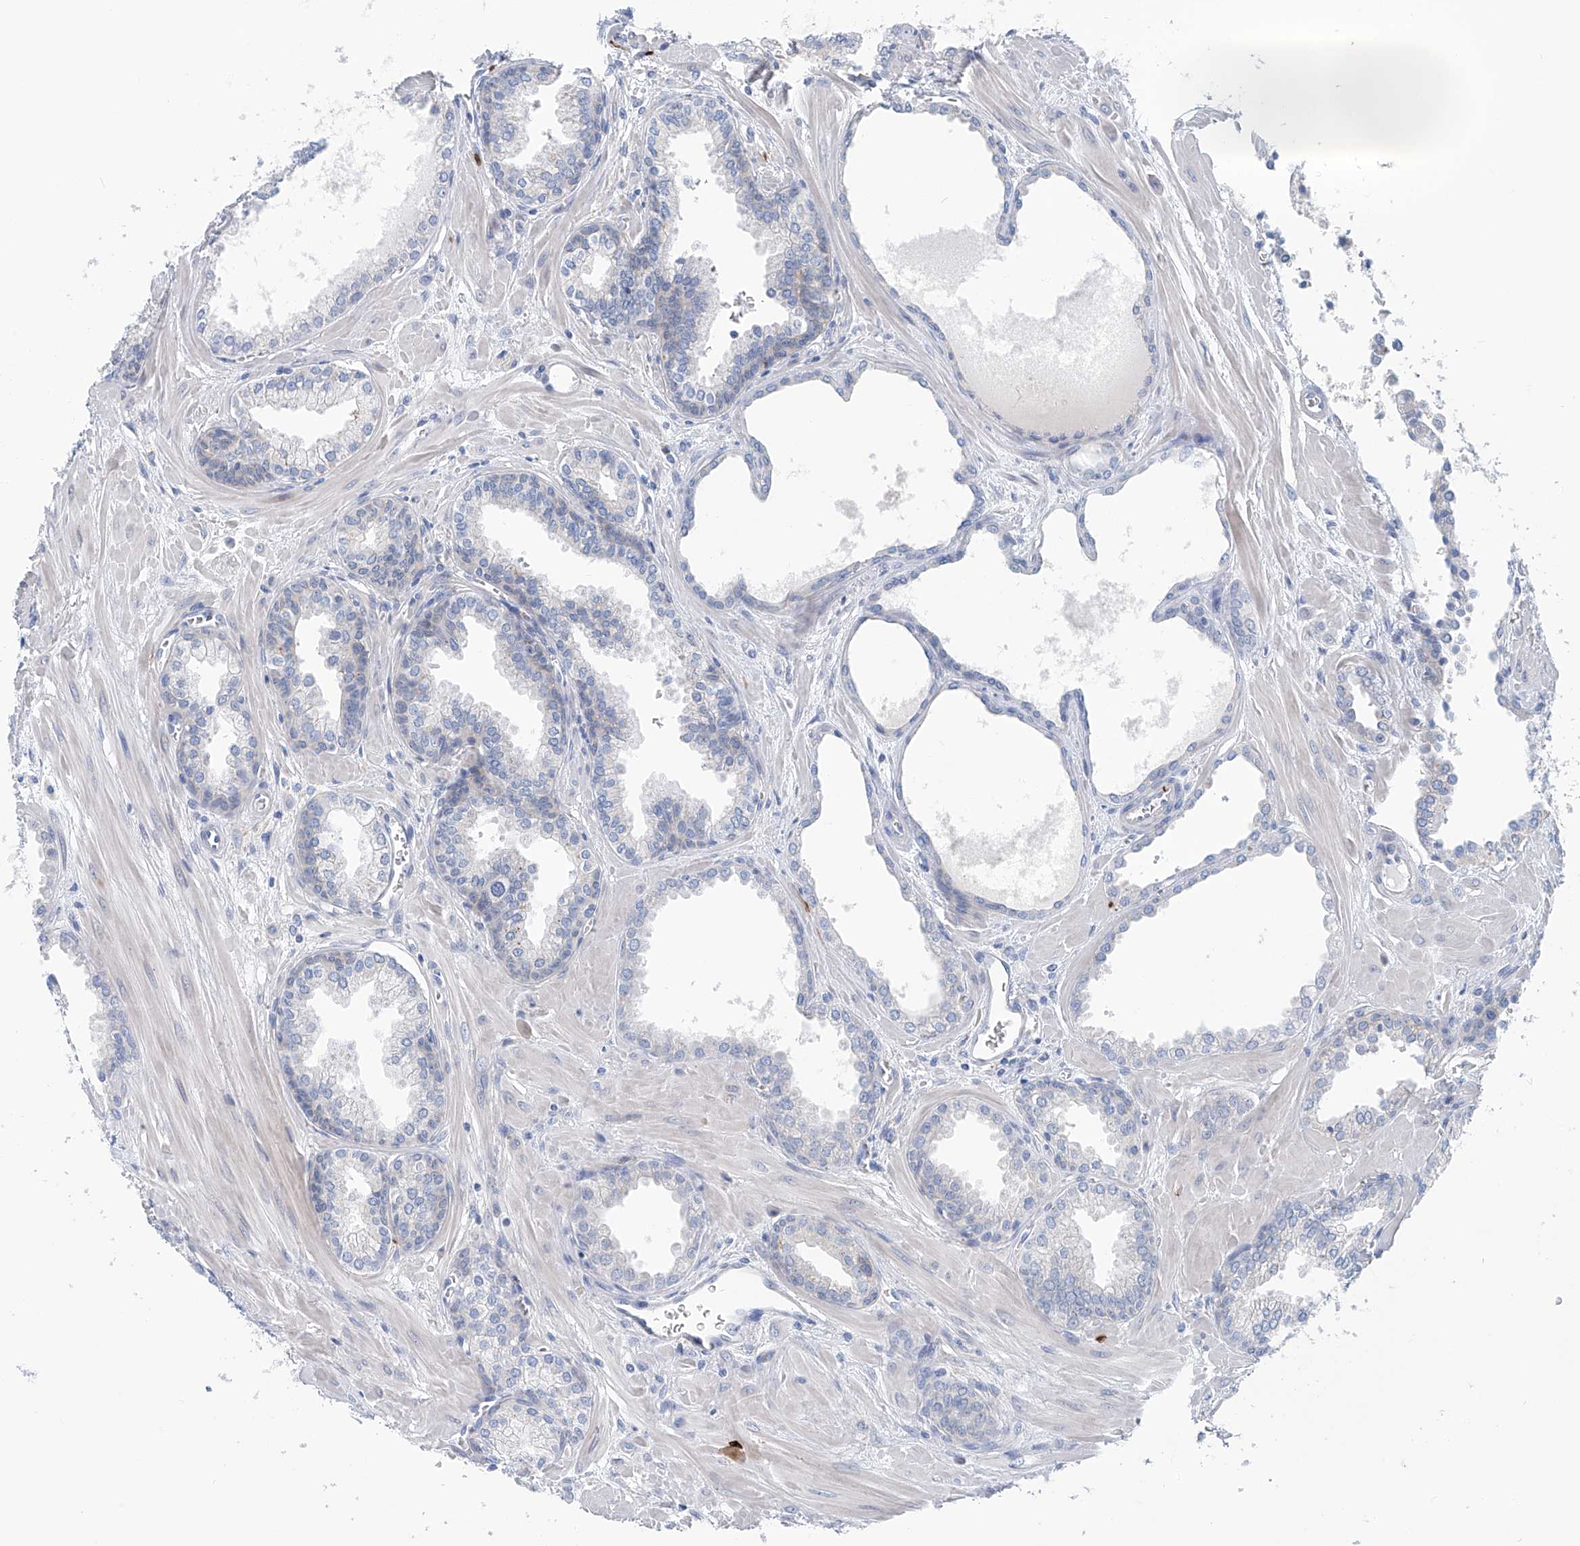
{"staining": {"intensity": "negative", "quantity": "none", "location": "none"}, "tissue": "prostate cancer", "cell_type": "Tumor cells", "image_type": "cancer", "snomed": [{"axis": "morphology", "description": "Adenocarcinoma, Low grade"}, {"axis": "topography", "description": "Prostate"}], "caption": "Immunohistochemical staining of human adenocarcinoma (low-grade) (prostate) demonstrates no significant expression in tumor cells. Brightfield microscopy of immunohistochemistry stained with DAB (3,3'-diaminobenzidine) (brown) and hematoxylin (blue), captured at high magnification.", "gene": "CEP85L", "patient": {"sex": "male", "age": 67}}